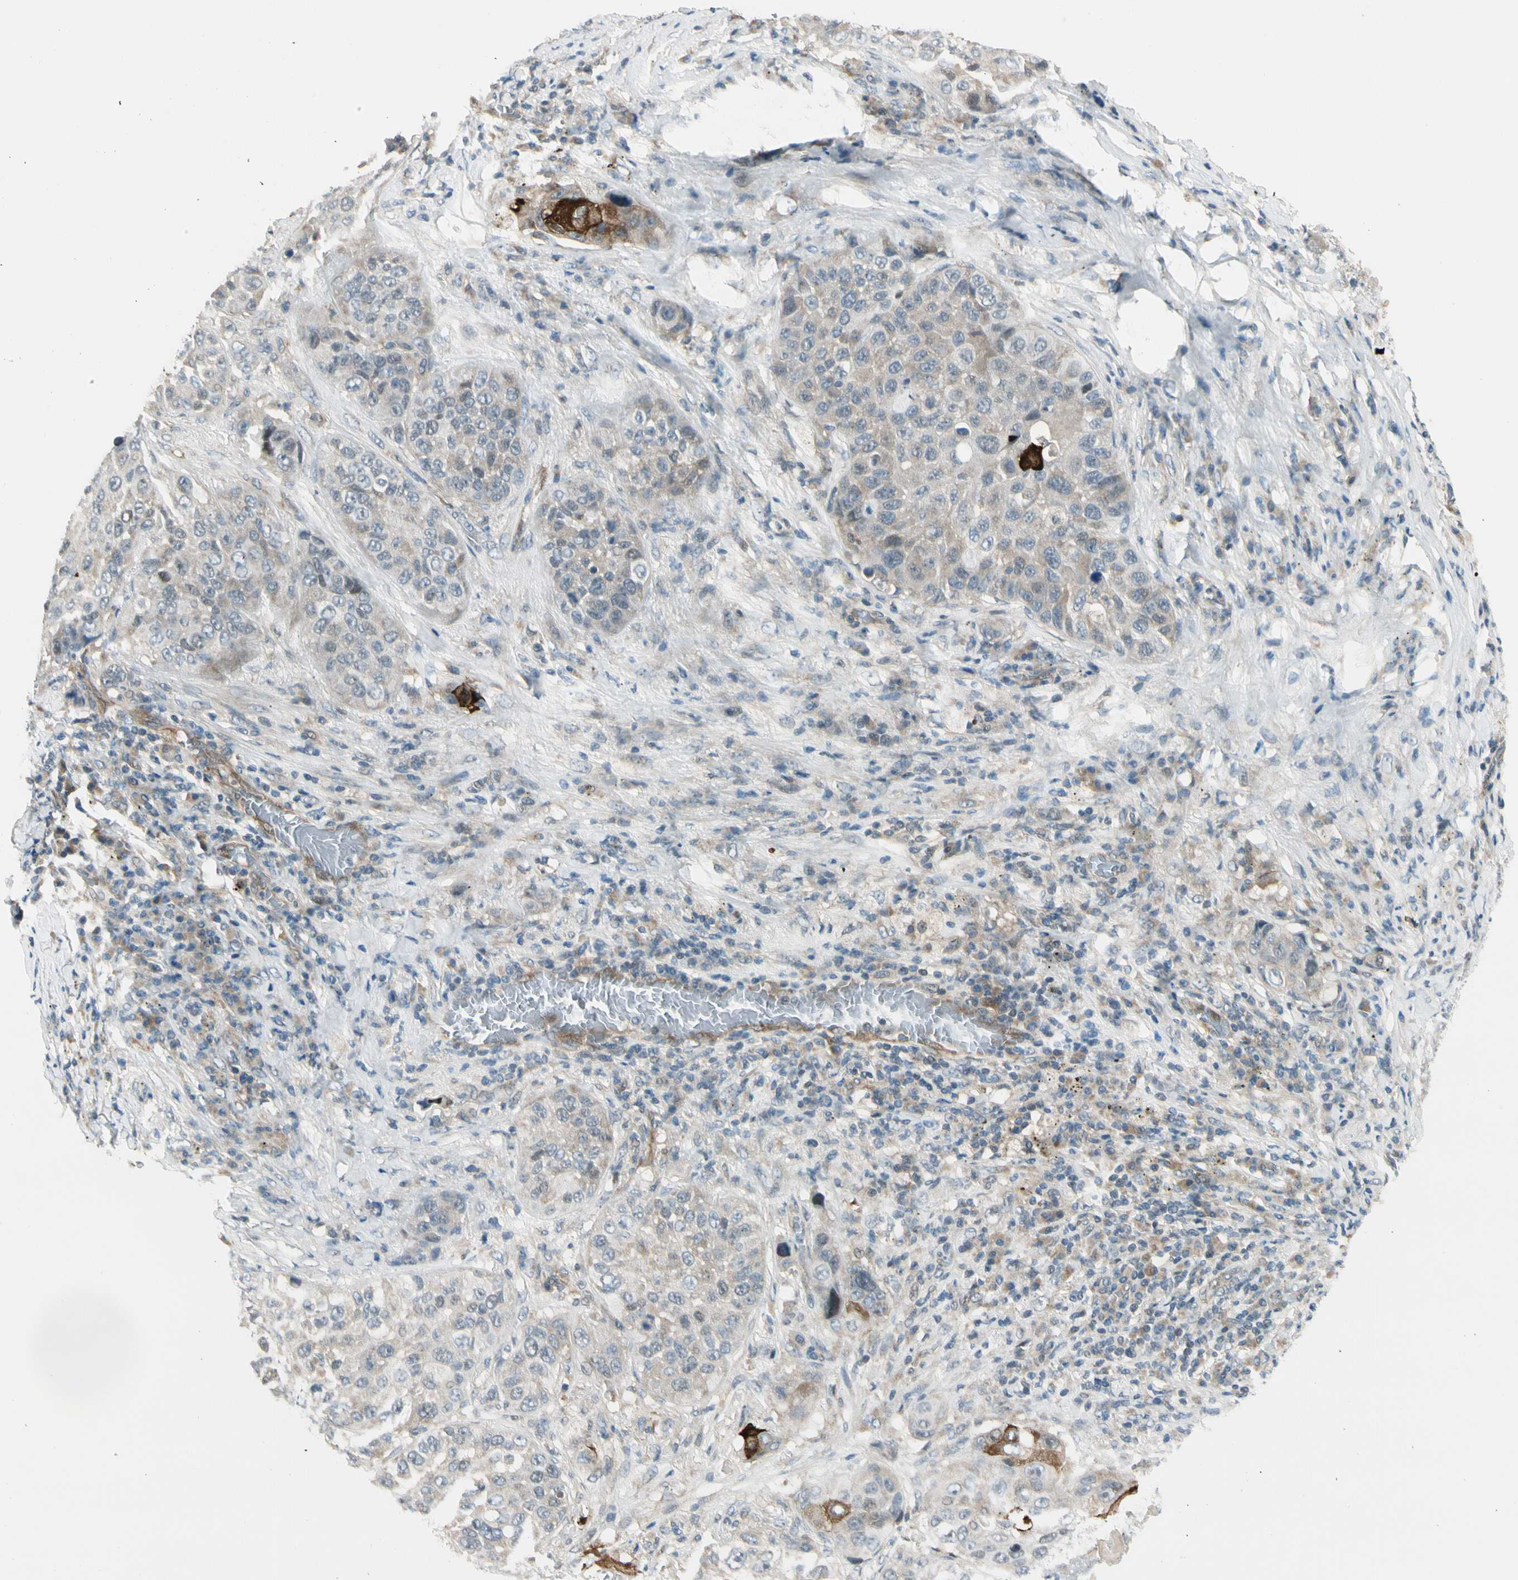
{"staining": {"intensity": "moderate", "quantity": "<25%", "location": "cytoplasmic/membranous"}, "tissue": "lung cancer", "cell_type": "Tumor cells", "image_type": "cancer", "snomed": [{"axis": "morphology", "description": "Squamous cell carcinoma, NOS"}, {"axis": "topography", "description": "Lung"}], "caption": "Tumor cells display low levels of moderate cytoplasmic/membranous positivity in approximately <25% of cells in squamous cell carcinoma (lung). (Stains: DAB in brown, nuclei in blue, Microscopy: brightfield microscopy at high magnification).", "gene": "SVBP", "patient": {"sex": "male", "age": 57}}